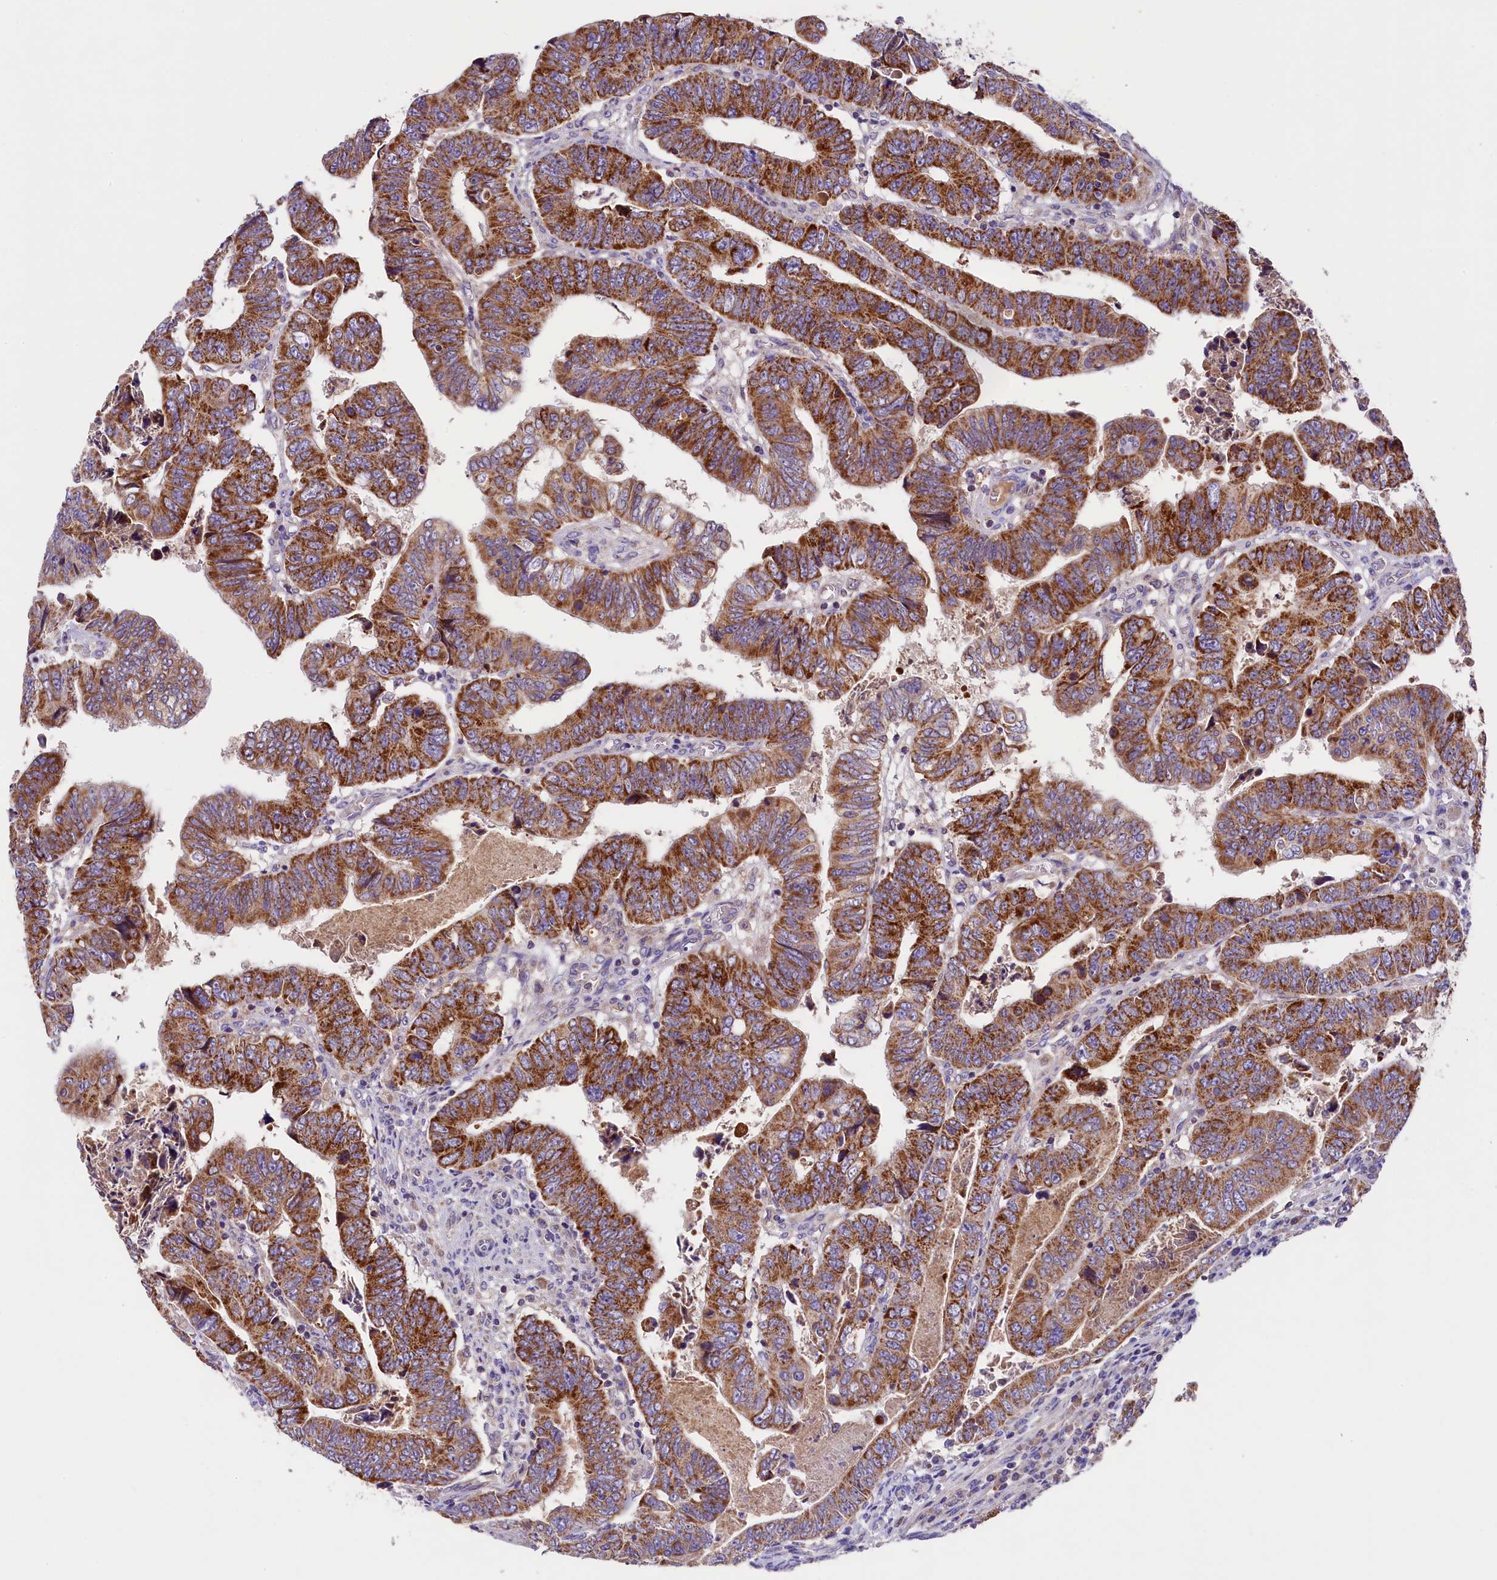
{"staining": {"intensity": "strong", "quantity": ">75%", "location": "cytoplasmic/membranous"}, "tissue": "colorectal cancer", "cell_type": "Tumor cells", "image_type": "cancer", "snomed": [{"axis": "morphology", "description": "Normal tissue, NOS"}, {"axis": "morphology", "description": "Adenocarcinoma, NOS"}, {"axis": "topography", "description": "Rectum"}], "caption": "Human colorectal adenocarcinoma stained for a protein (brown) shows strong cytoplasmic/membranous positive positivity in about >75% of tumor cells.", "gene": "PMPCB", "patient": {"sex": "female", "age": 65}}